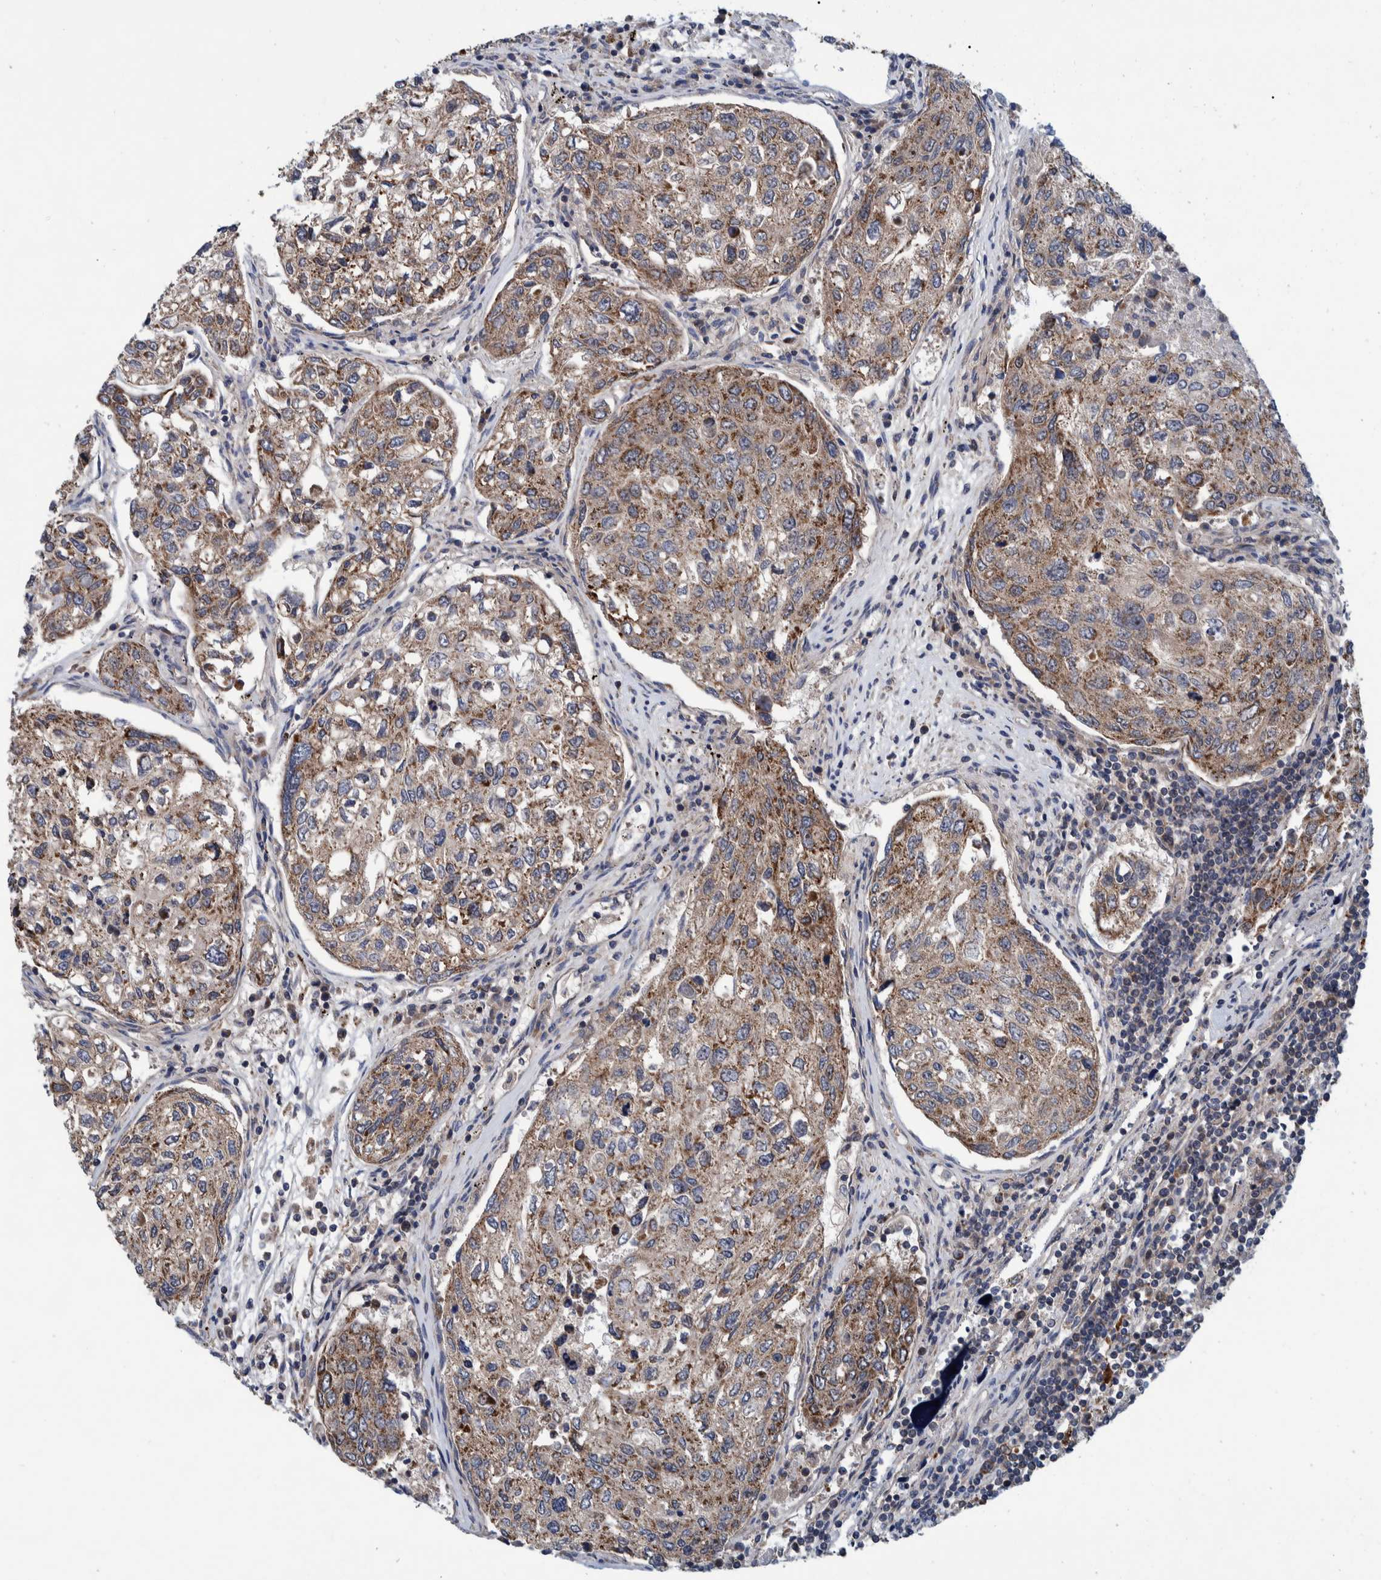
{"staining": {"intensity": "moderate", "quantity": ">75%", "location": "cytoplasmic/membranous"}, "tissue": "urothelial cancer", "cell_type": "Tumor cells", "image_type": "cancer", "snomed": [{"axis": "morphology", "description": "Urothelial carcinoma, High grade"}, {"axis": "topography", "description": "Lymph node"}, {"axis": "topography", "description": "Urinary bladder"}], "caption": "Immunohistochemistry (DAB (3,3'-diaminobenzidine)) staining of urothelial cancer demonstrates moderate cytoplasmic/membranous protein staining in approximately >75% of tumor cells.", "gene": "MRPS7", "patient": {"sex": "male", "age": 51}}